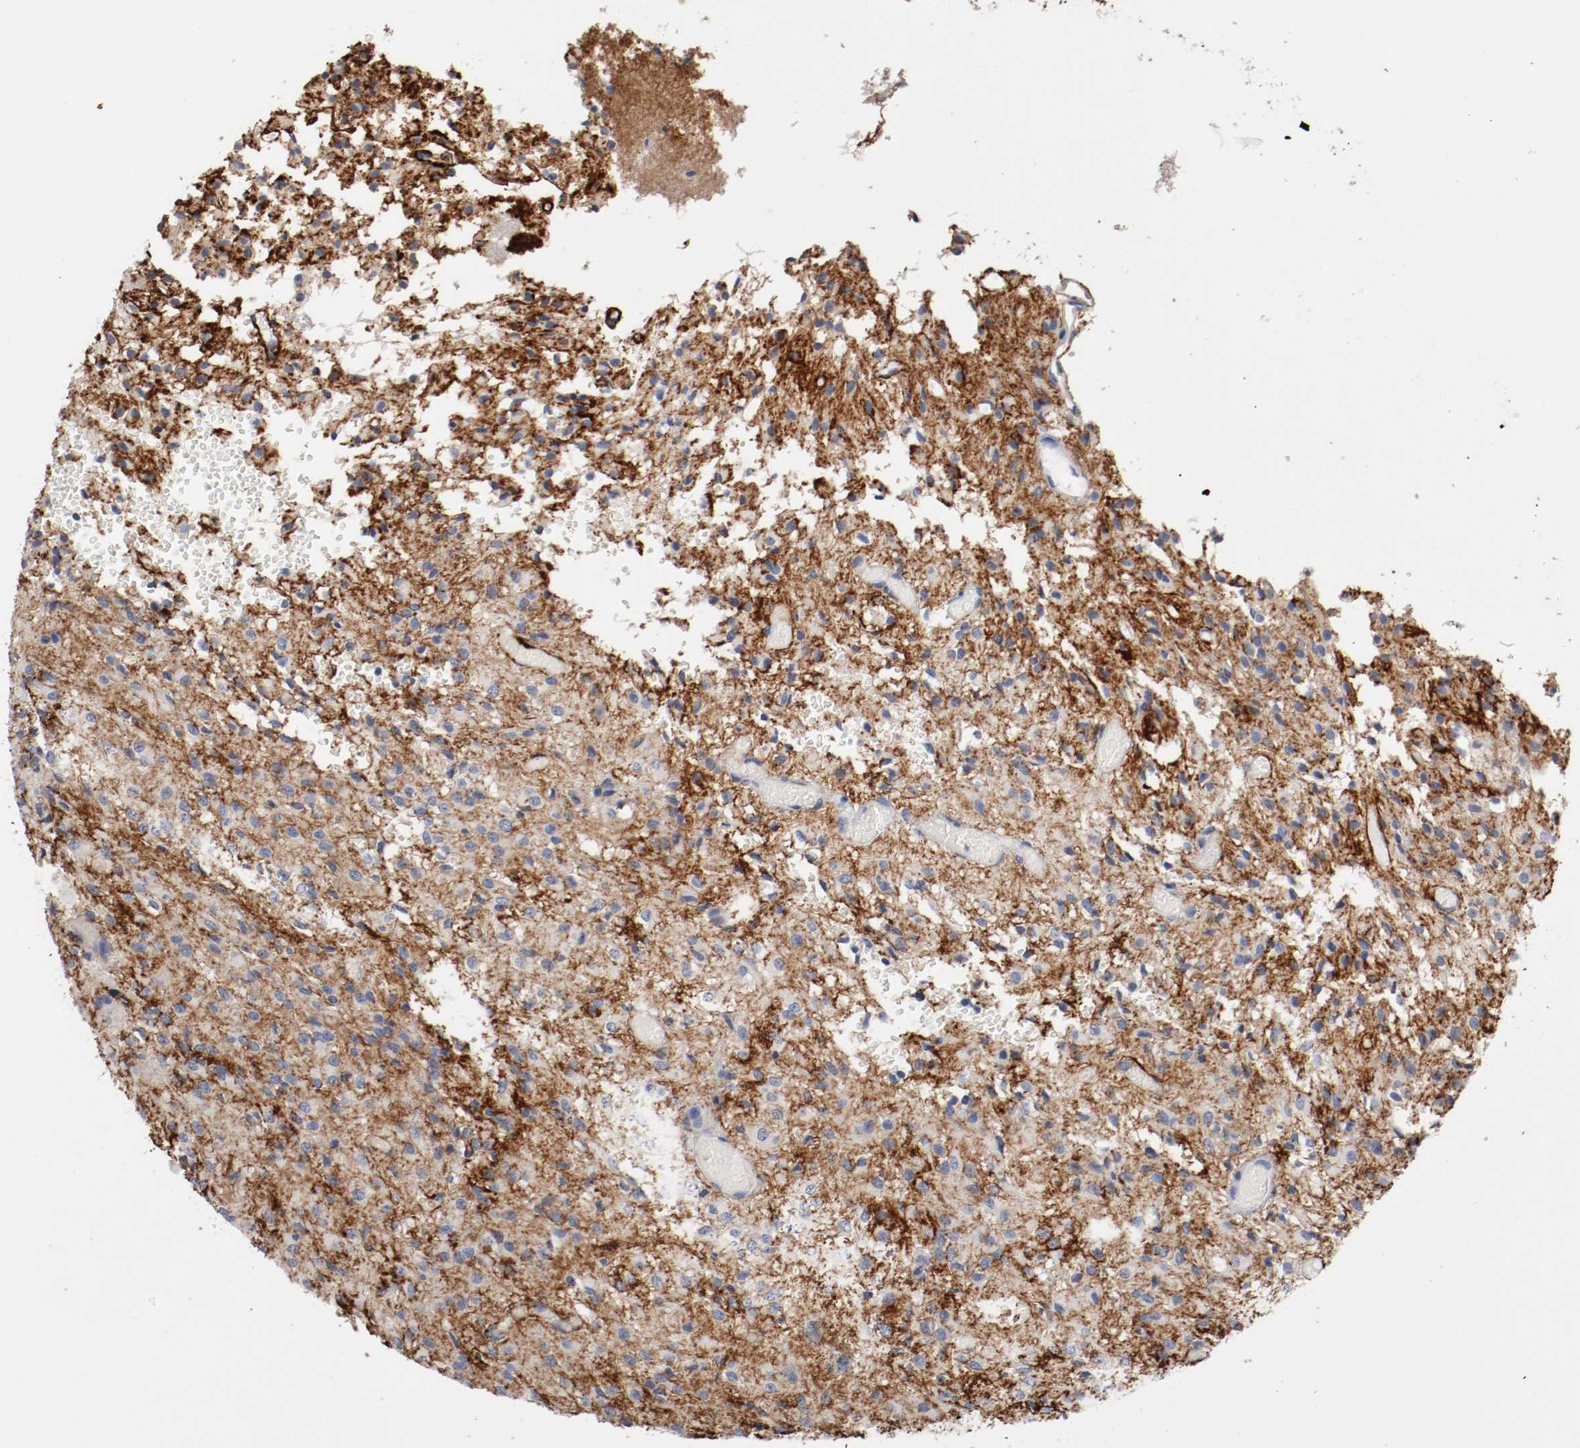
{"staining": {"intensity": "moderate", "quantity": "25%-75%", "location": "cytoplasmic/membranous"}, "tissue": "glioma", "cell_type": "Tumor cells", "image_type": "cancer", "snomed": [{"axis": "morphology", "description": "Glioma, malignant, High grade"}, {"axis": "topography", "description": "Brain"}], "caption": "IHC photomicrograph of glioma stained for a protein (brown), which reveals medium levels of moderate cytoplasmic/membranous staining in about 25%-75% of tumor cells.", "gene": "TNC", "patient": {"sex": "female", "age": 59}}